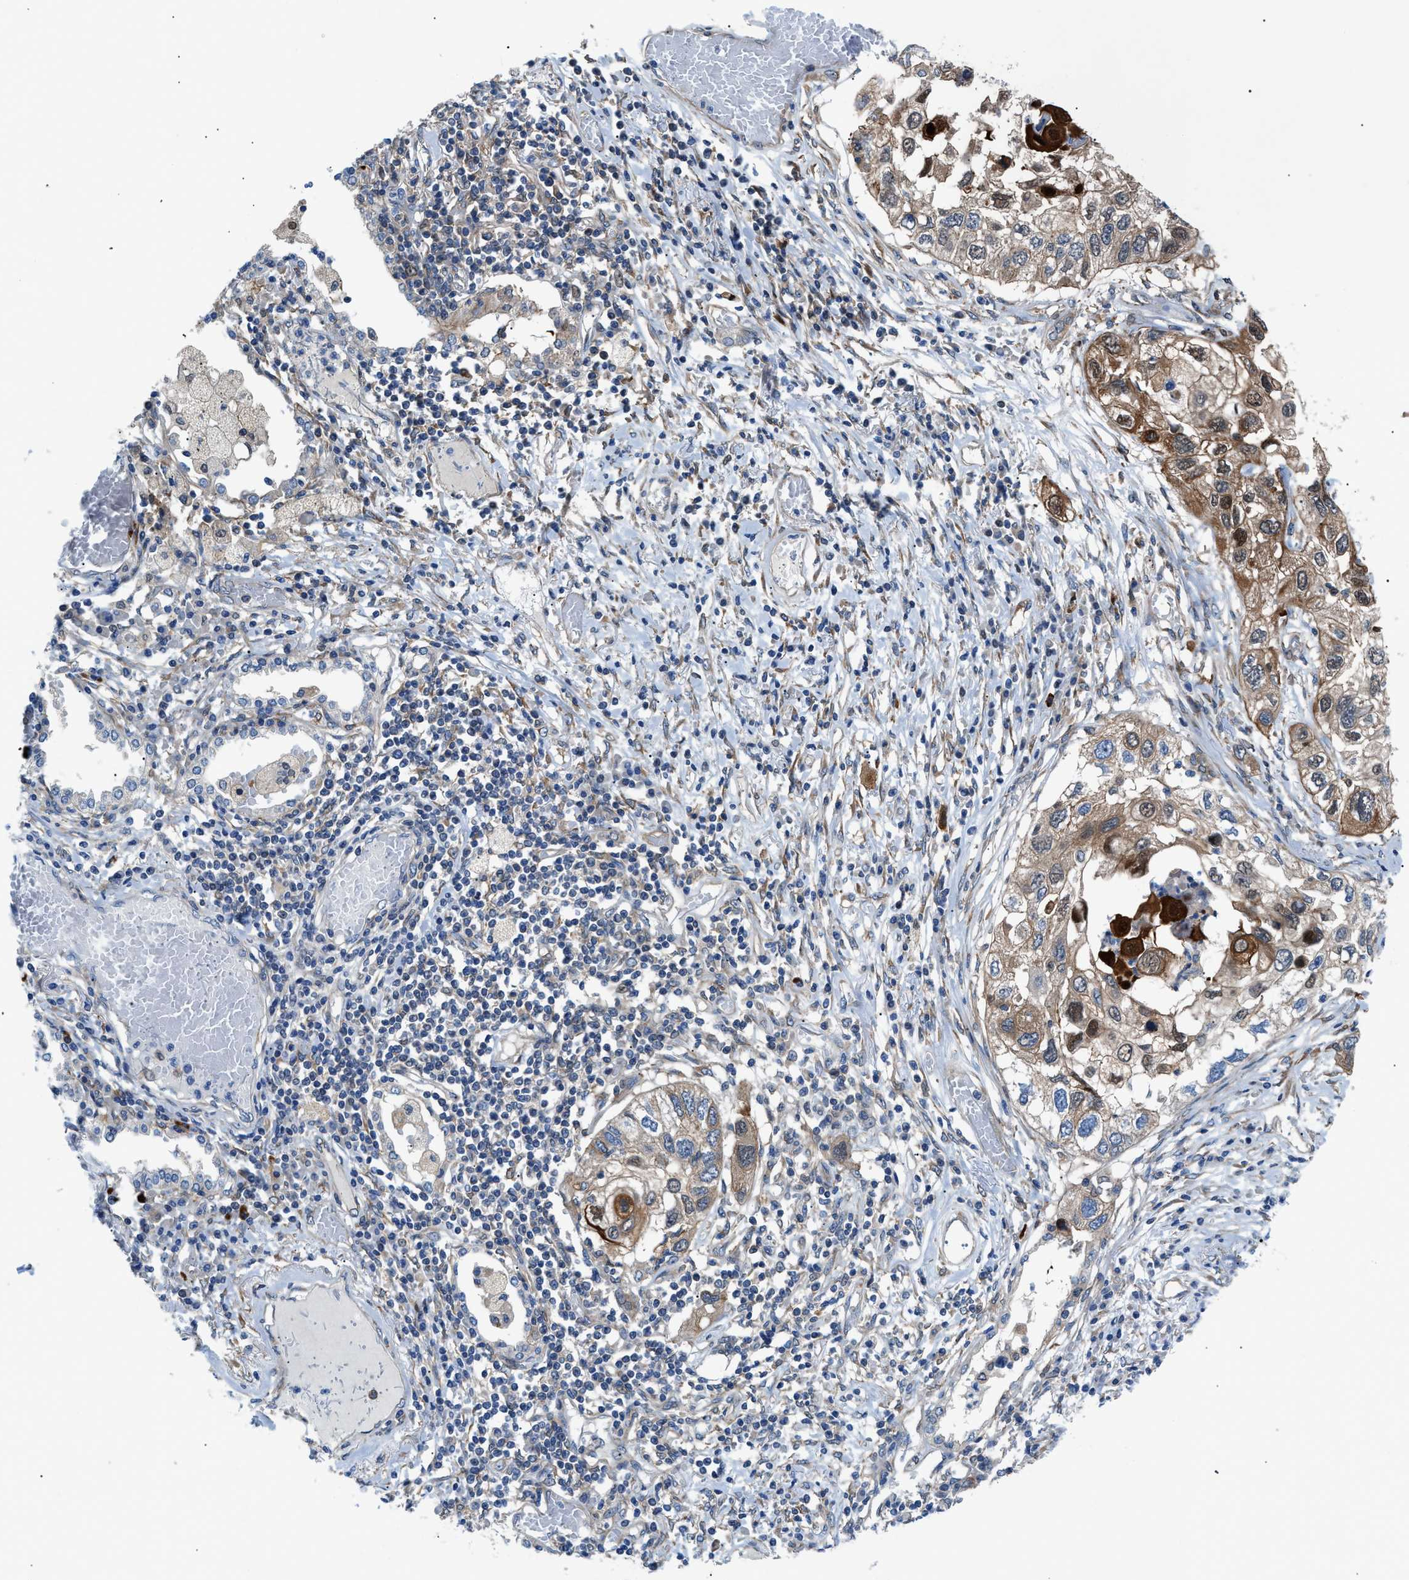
{"staining": {"intensity": "moderate", "quantity": ">75%", "location": "cytoplasmic/membranous,nuclear"}, "tissue": "lung cancer", "cell_type": "Tumor cells", "image_type": "cancer", "snomed": [{"axis": "morphology", "description": "Squamous cell carcinoma, NOS"}, {"axis": "topography", "description": "Lung"}], "caption": "Lung cancer (squamous cell carcinoma) tissue shows moderate cytoplasmic/membranous and nuclear expression in approximately >75% of tumor cells", "gene": "DMAC1", "patient": {"sex": "male", "age": 71}}